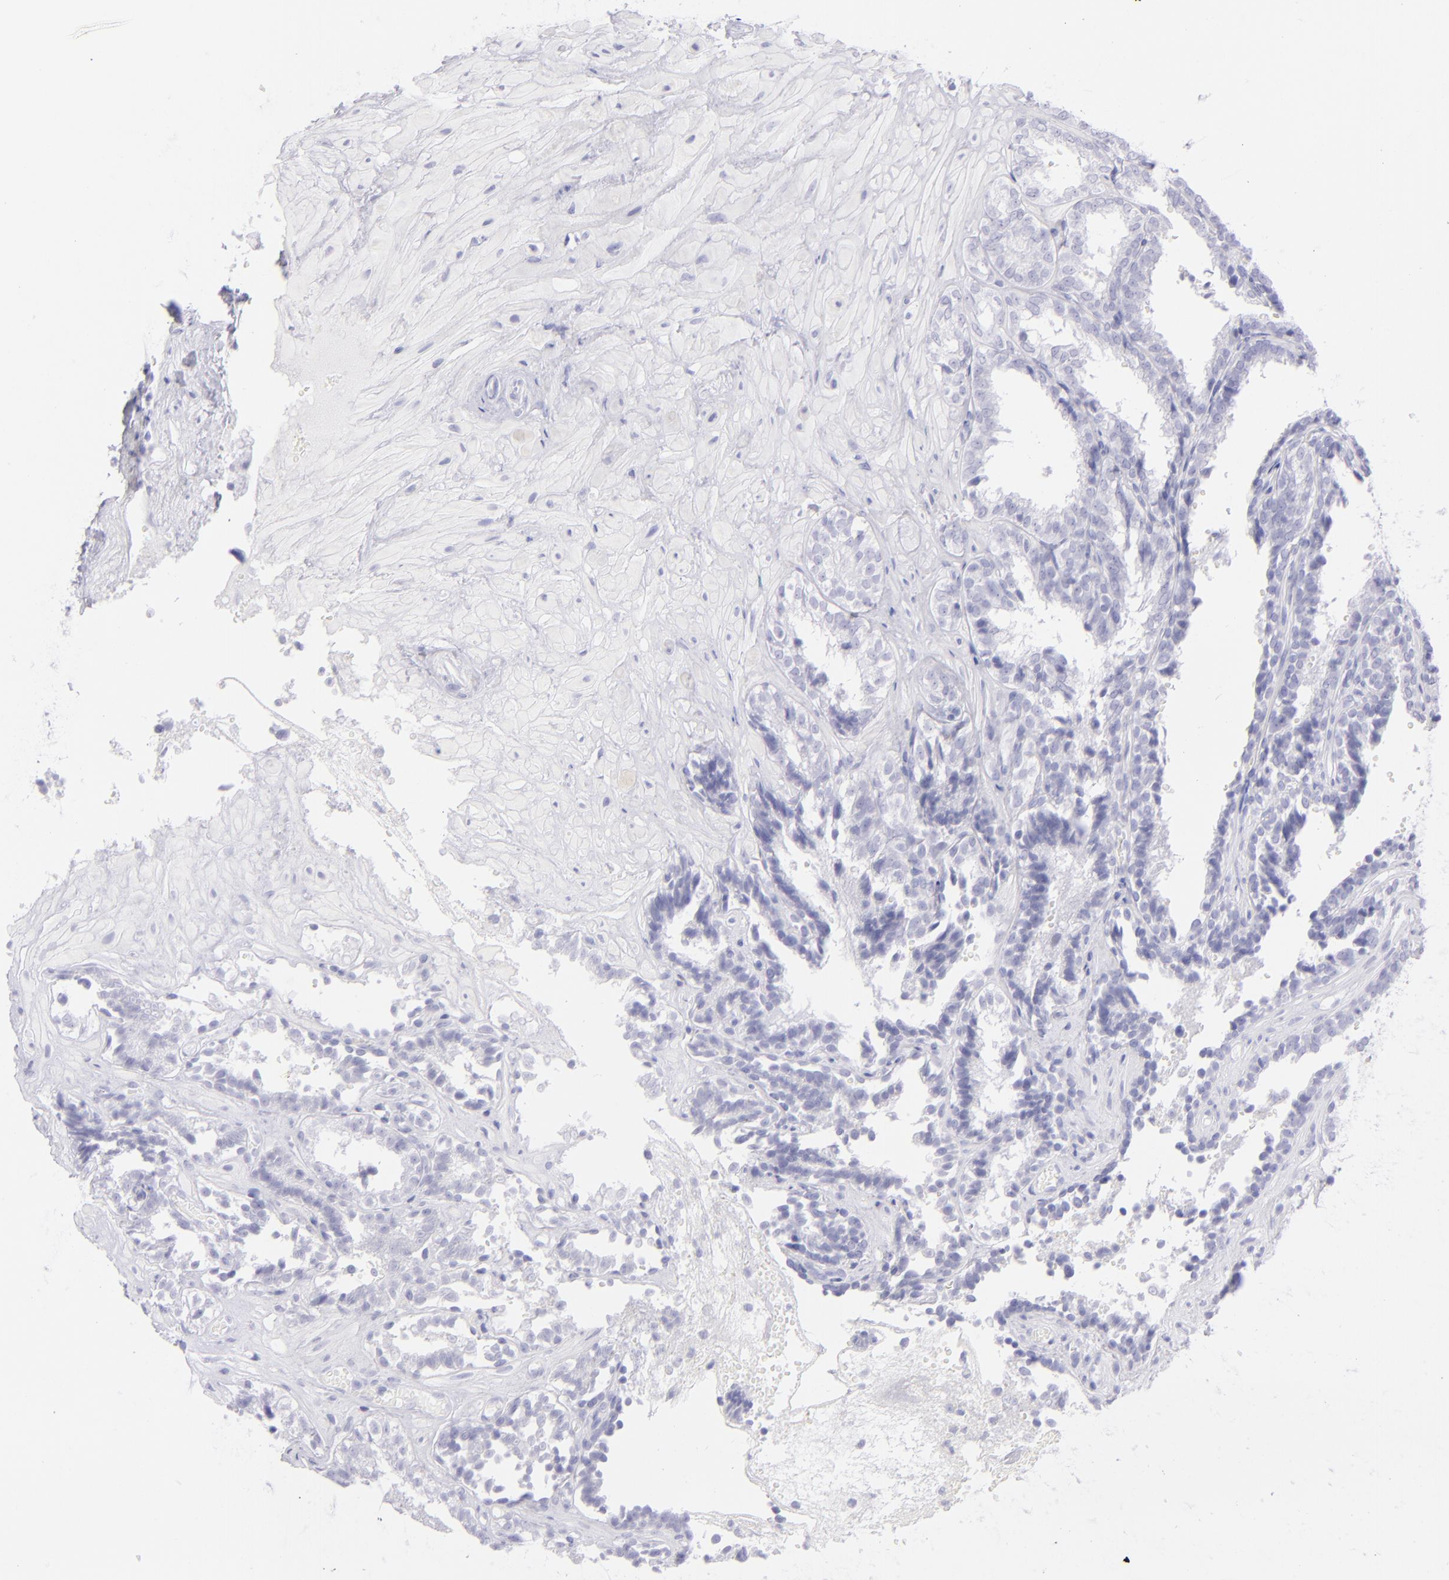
{"staining": {"intensity": "negative", "quantity": "none", "location": "none"}, "tissue": "seminal vesicle", "cell_type": "Glandular cells", "image_type": "normal", "snomed": [{"axis": "morphology", "description": "Normal tissue, NOS"}, {"axis": "topography", "description": "Seminal veicle"}], "caption": "Immunohistochemistry histopathology image of benign human seminal vesicle stained for a protein (brown), which shows no staining in glandular cells. (DAB (3,3'-diaminobenzidine) IHC, high magnification).", "gene": "CD72", "patient": {"sex": "male", "age": 26}}